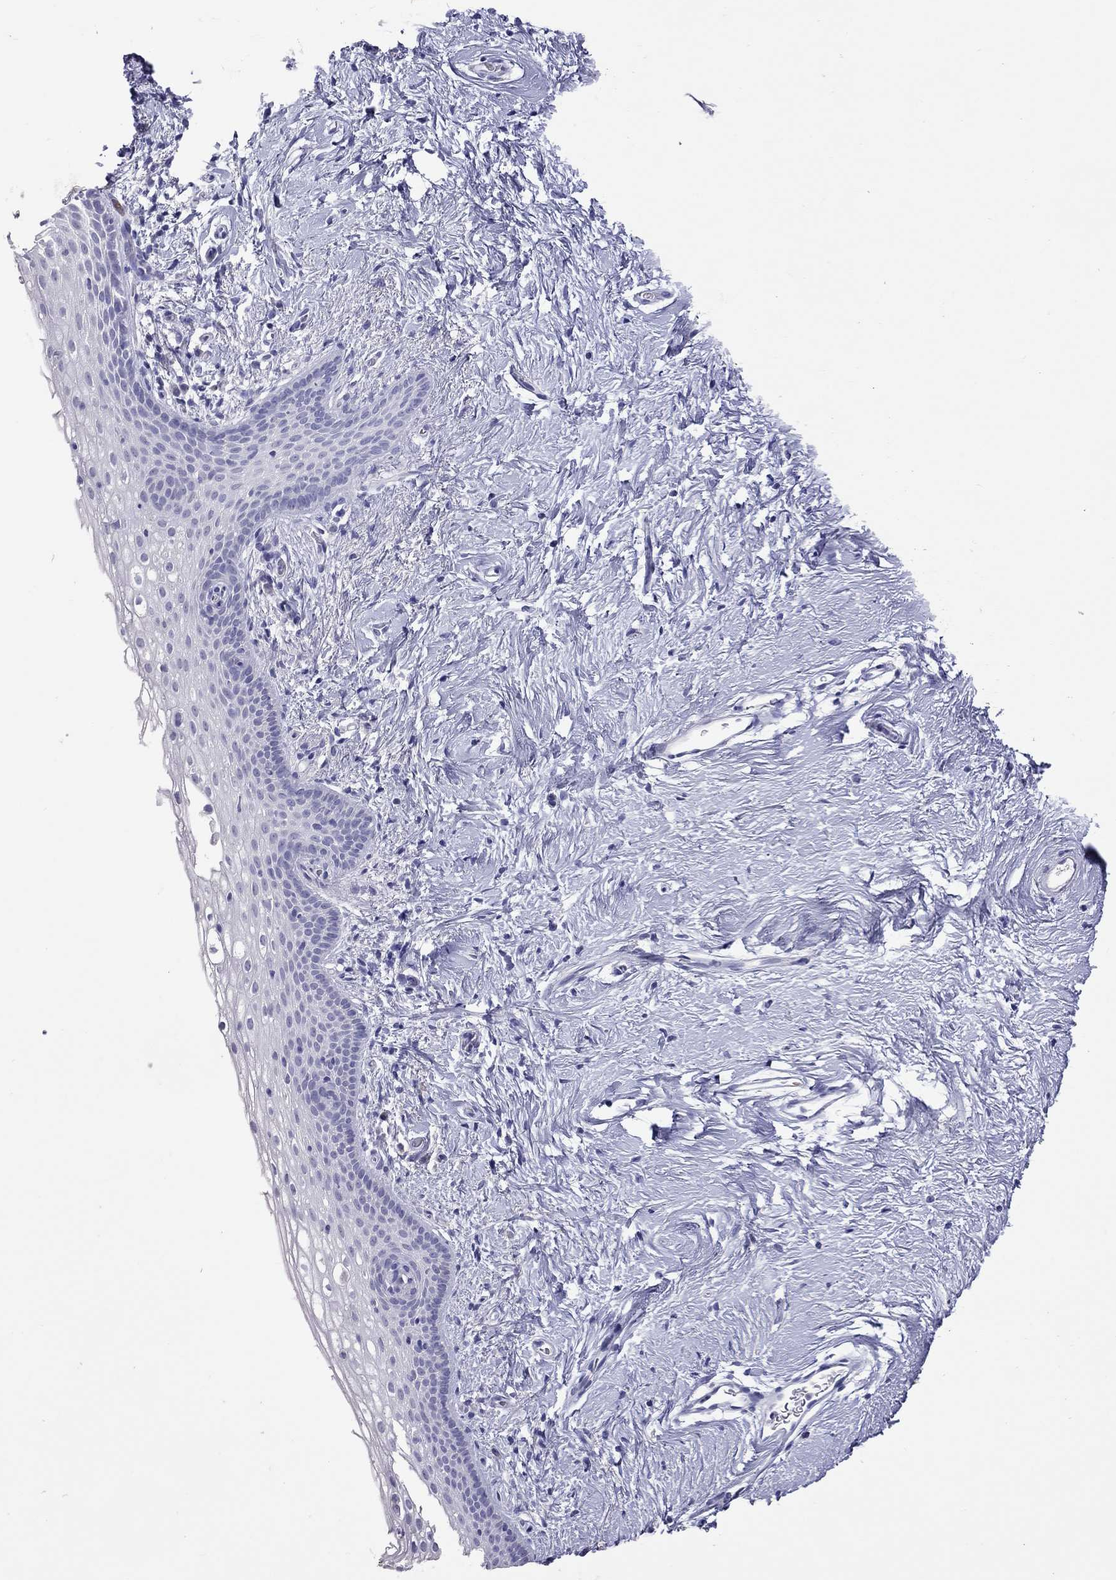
{"staining": {"intensity": "negative", "quantity": "none", "location": "none"}, "tissue": "vagina", "cell_type": "Squamous epithelial cells", "image_type": "normal", "snomed": [{"axis": "morphology", "description": "Normal tissue, NOS"}, {"axis": "topography", "description": "Vagina"}], "caption": "The IHC micrograph has no significant expression in squamous epithelial cells of vagina.", "gene": "SLAMF1", "patient": {"sex": "female", "age": 61}}